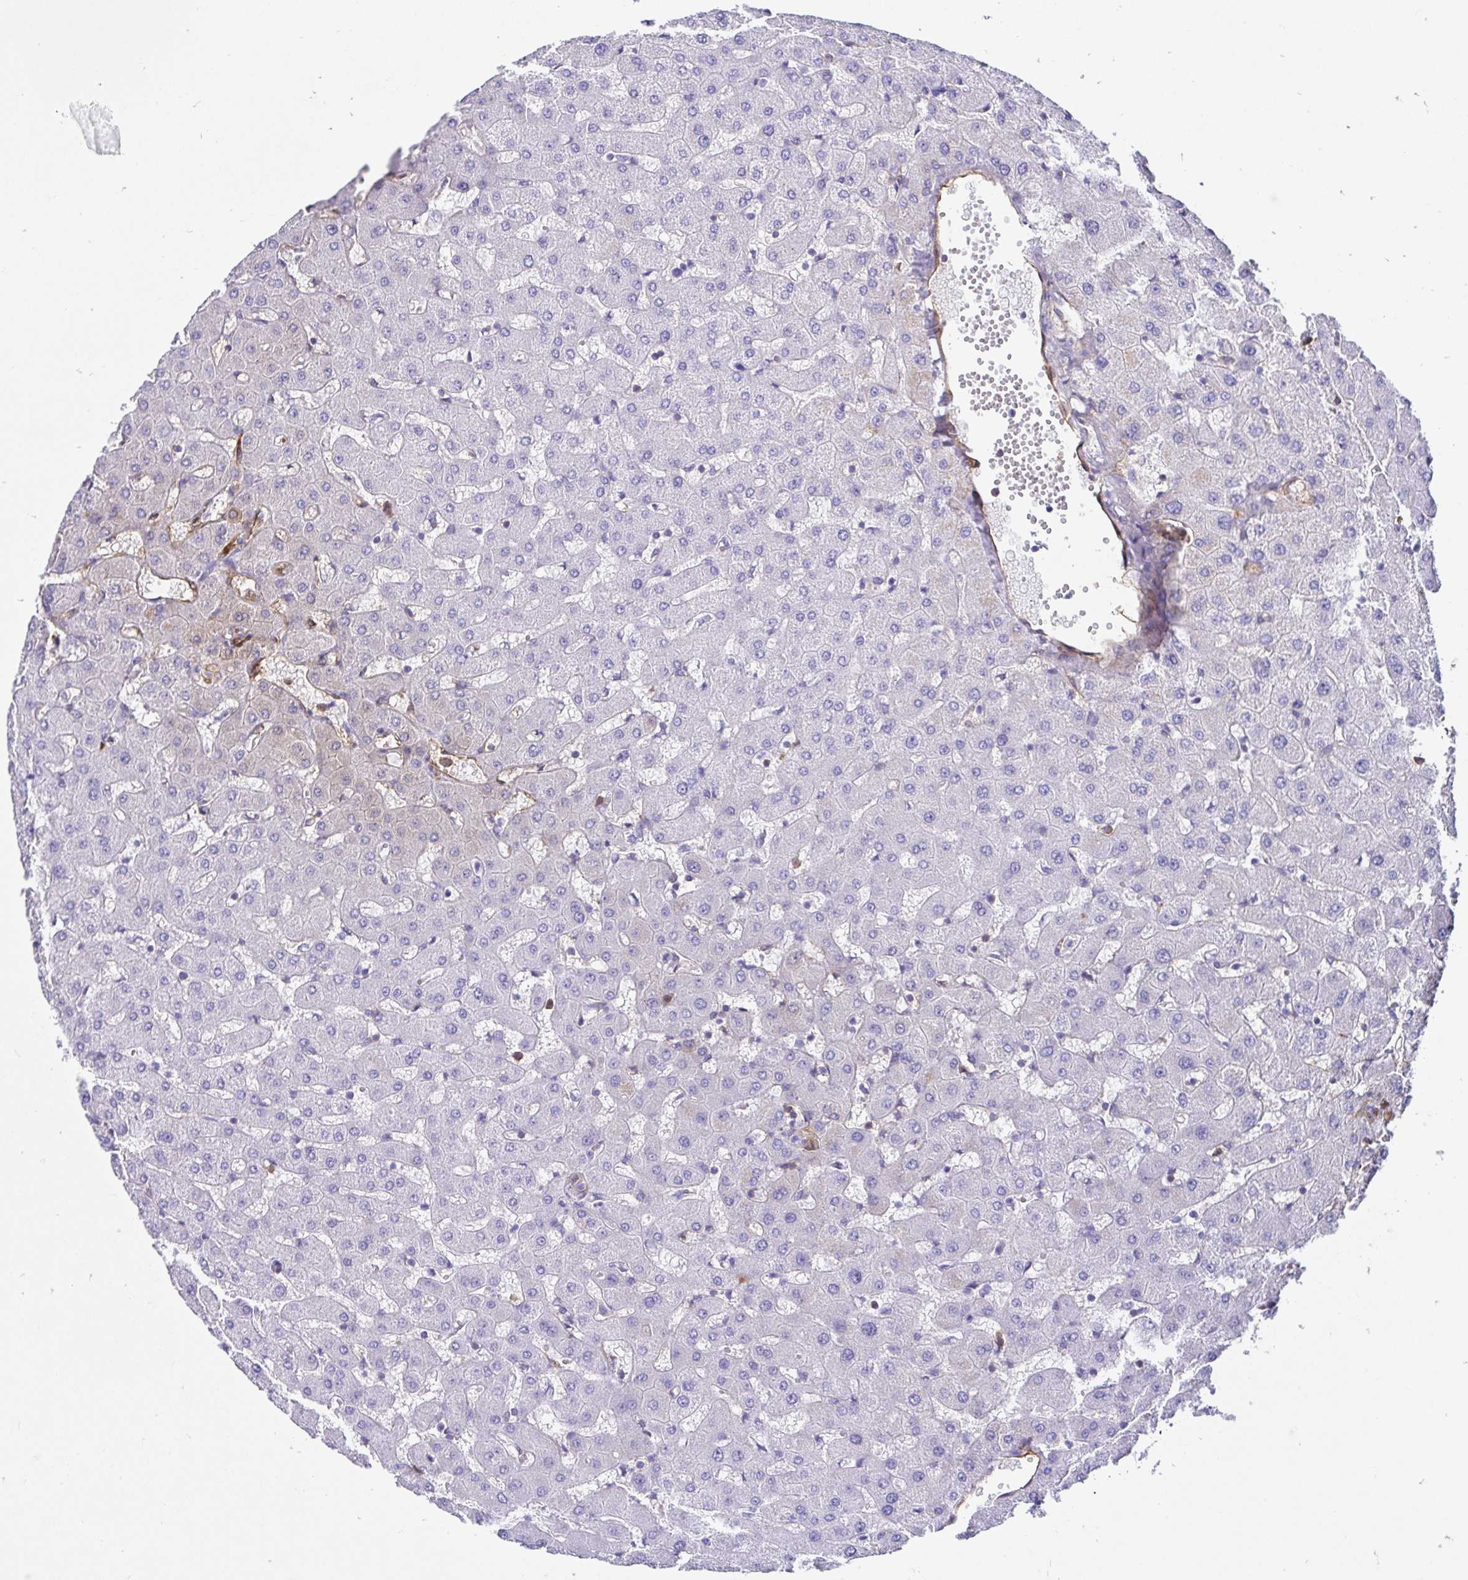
{"staining": {"intensity": "strong", "quantity": ">75%", "location": "cytoplasmic/membranous"}, "tissue": "liver", "cell_type": "Cholangiocytes", "image_type": "normal", "snomed": [{"axis": "morphology", "description": "Normal tissue, NOS"}, {"axis": "topography", "description": "Liver"}], "caption": "Unremarkable liver was stained to show a protein in brown. There is high levels of strong cytoplasmic/membranous staining in approximately >75% of cholangiocytes. Using DAB (3,3'-diaminobenzidine) (brown) and hematoxylin (blue) stains, captured at high magnification using brightfield microscopy.", "gene": "ANXA2", "patient": {"sex": "female", "age": 63}}